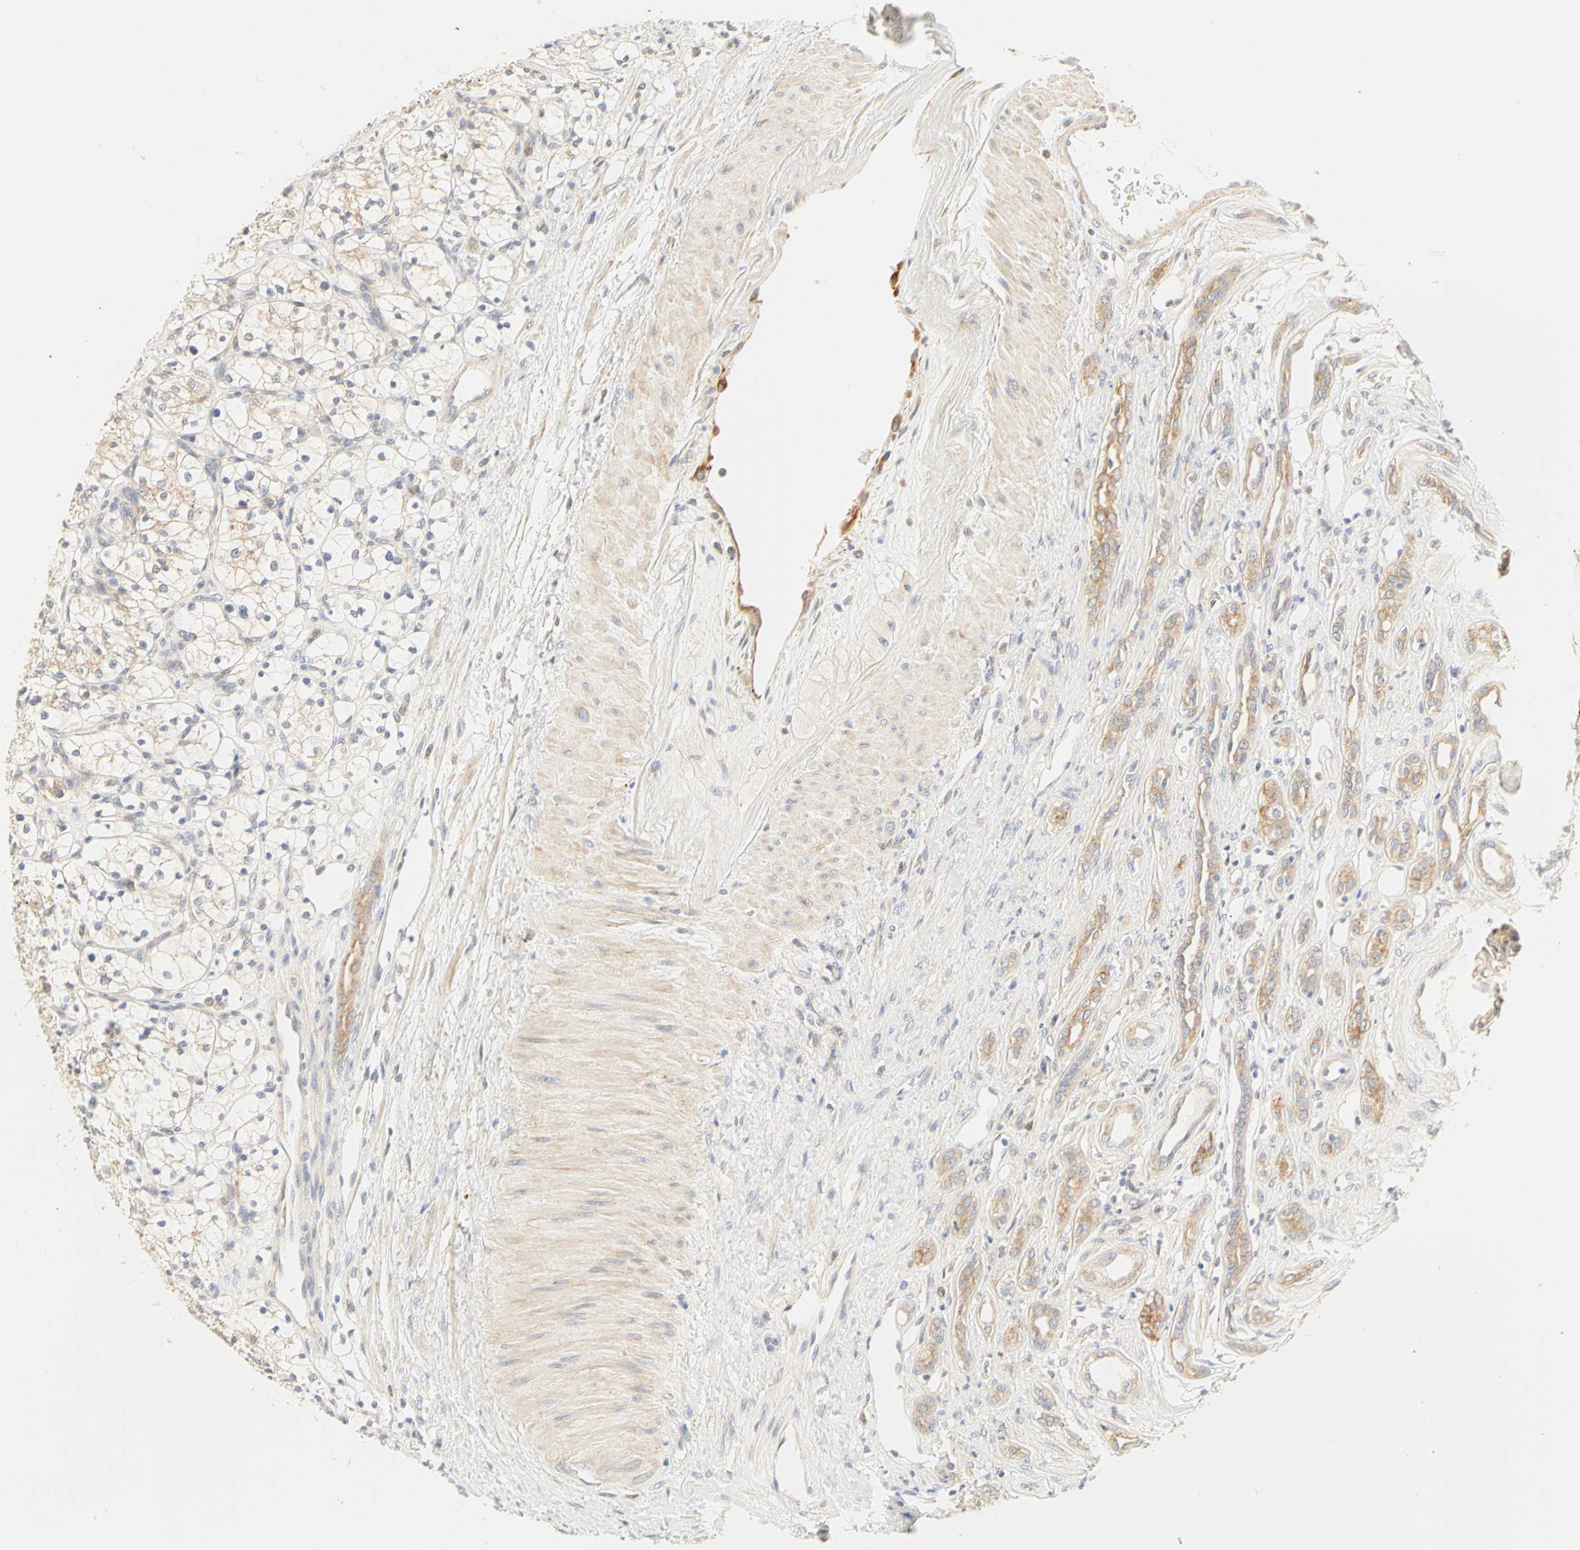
{"staining": {"intensity": "weak", "quantity": ">75%", "location": "cytoplasmic/membranous"}, "tissue": "renal cancer", "cell_type": "Tumor cells", "image_type": "cancer", "snomed": [{"axis": "morphology", "description": "Adenocarcinoma, NOS"}, {"axis": "topography", "description": "Kidney"}], "caption": "Adenocarcinoma (renal) tissue shows weak cytoplasmic/membranous expression in about >75% of tumor cells", "gene": "GNRH2", "patient": {"sex": "female", "age": 60}}